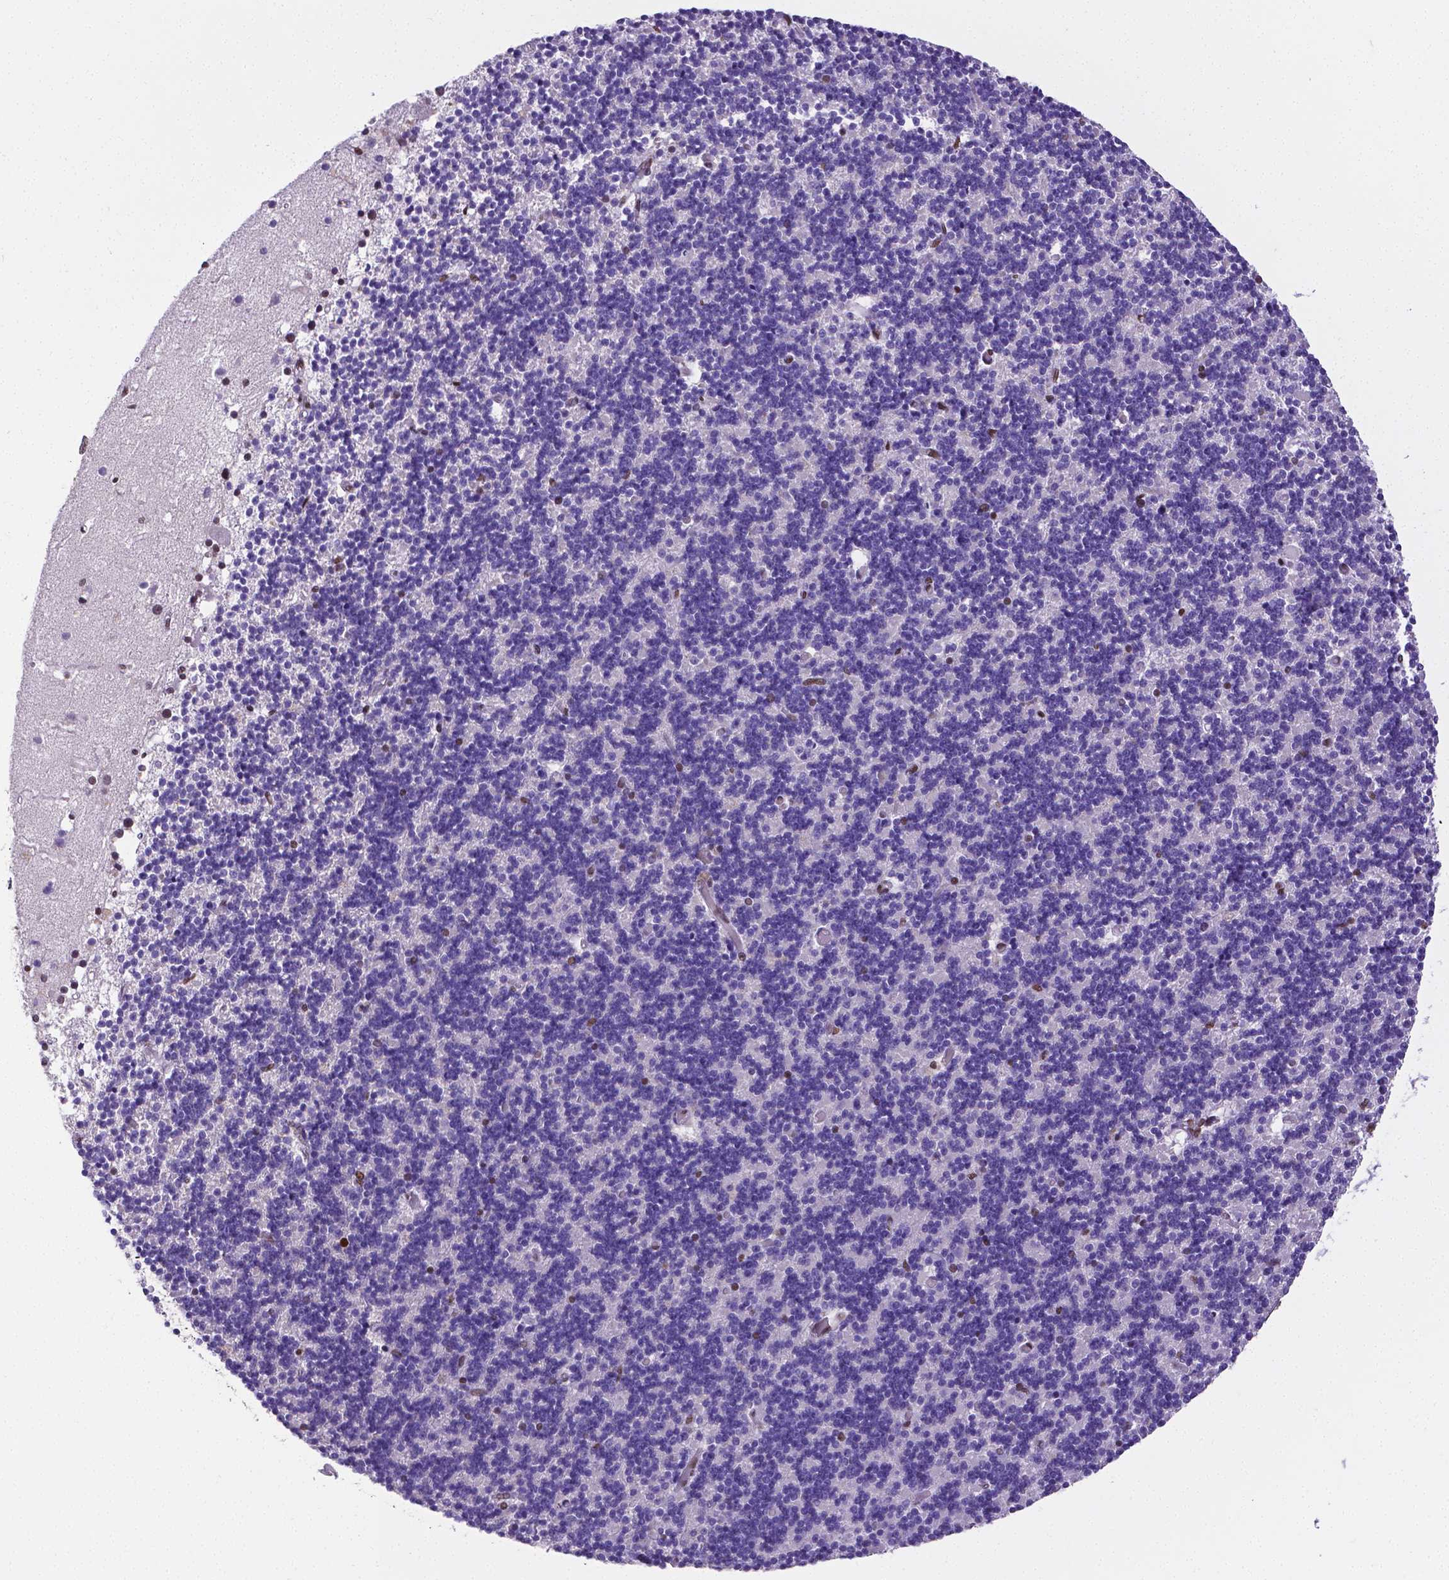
{"staining": {"intensity": "negative", "quantity": "none", "location": "none"}, "tissue": "cerebellum", "cell_type": "Cells in granular layer", "image_type": "normal", "snomed": [{"axis": "morphology", "description": "Normal tissue, NOS"}, {"axis": "topography", "description": "Cerebellum"}], "caption": "Image shows no significant protein positivity in cells in granular layer of benign cerebellum.", "gene": "REST", "patient": {"sex": "male", "age": 70}}